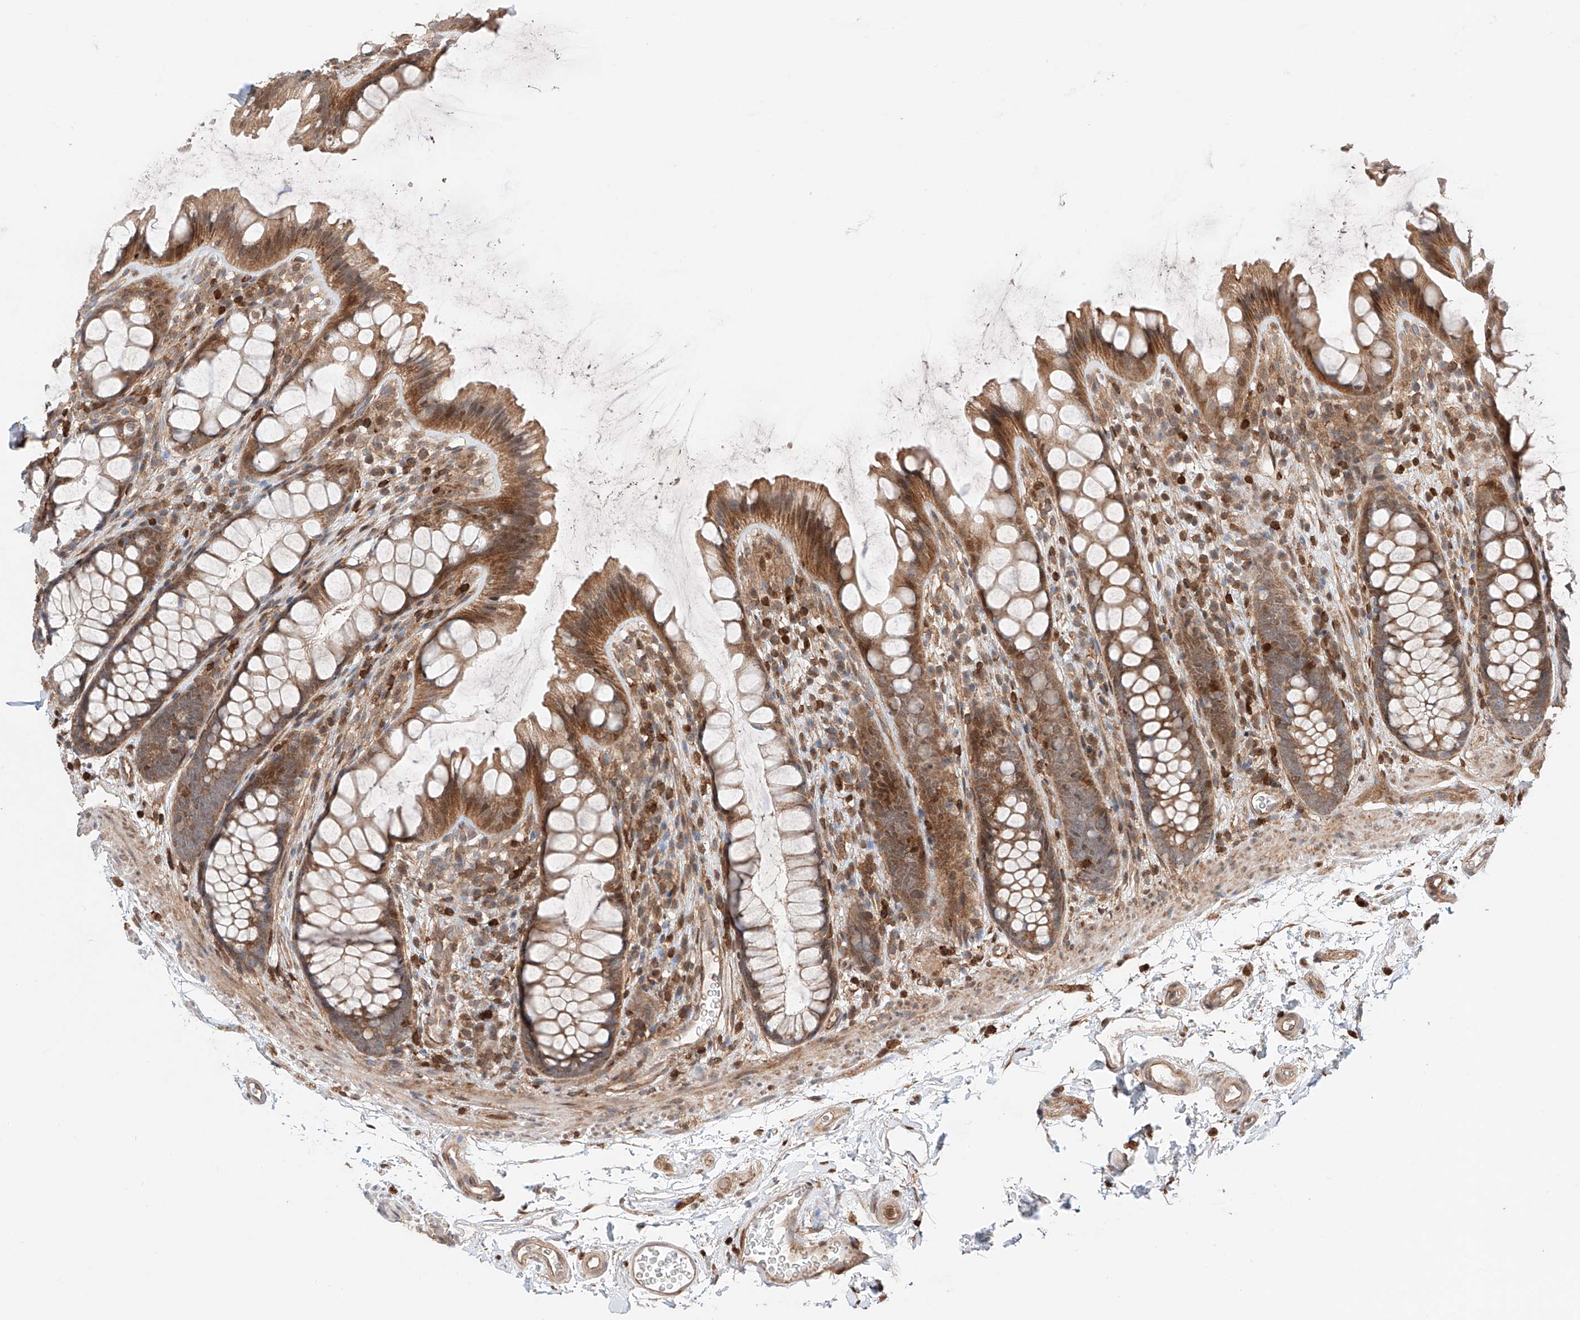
{"staining": {"intensity": "moderate", "quantity": ">75%", "location": "cytoplasmic/membranous"}, "tissue": "rectum", "cell_type": "Glandular cells", "image_type": "normal", "snomed": [{"axis": "morphology", "description": "Normal tissue, NOS"}, {"axis": "topography", "description": "Rectum"}], "caption": "A high-resolution photomicrograph shows IHC staining of unremarkable rectum, which displays moderate cytoplasmic/membranous staining in approximately >75% of glandular cells. (Brightfield microscopy of DAB IHC at high magnification).", "gene": "IGSF22", "patient": {"sex": "female", "age": 65}}